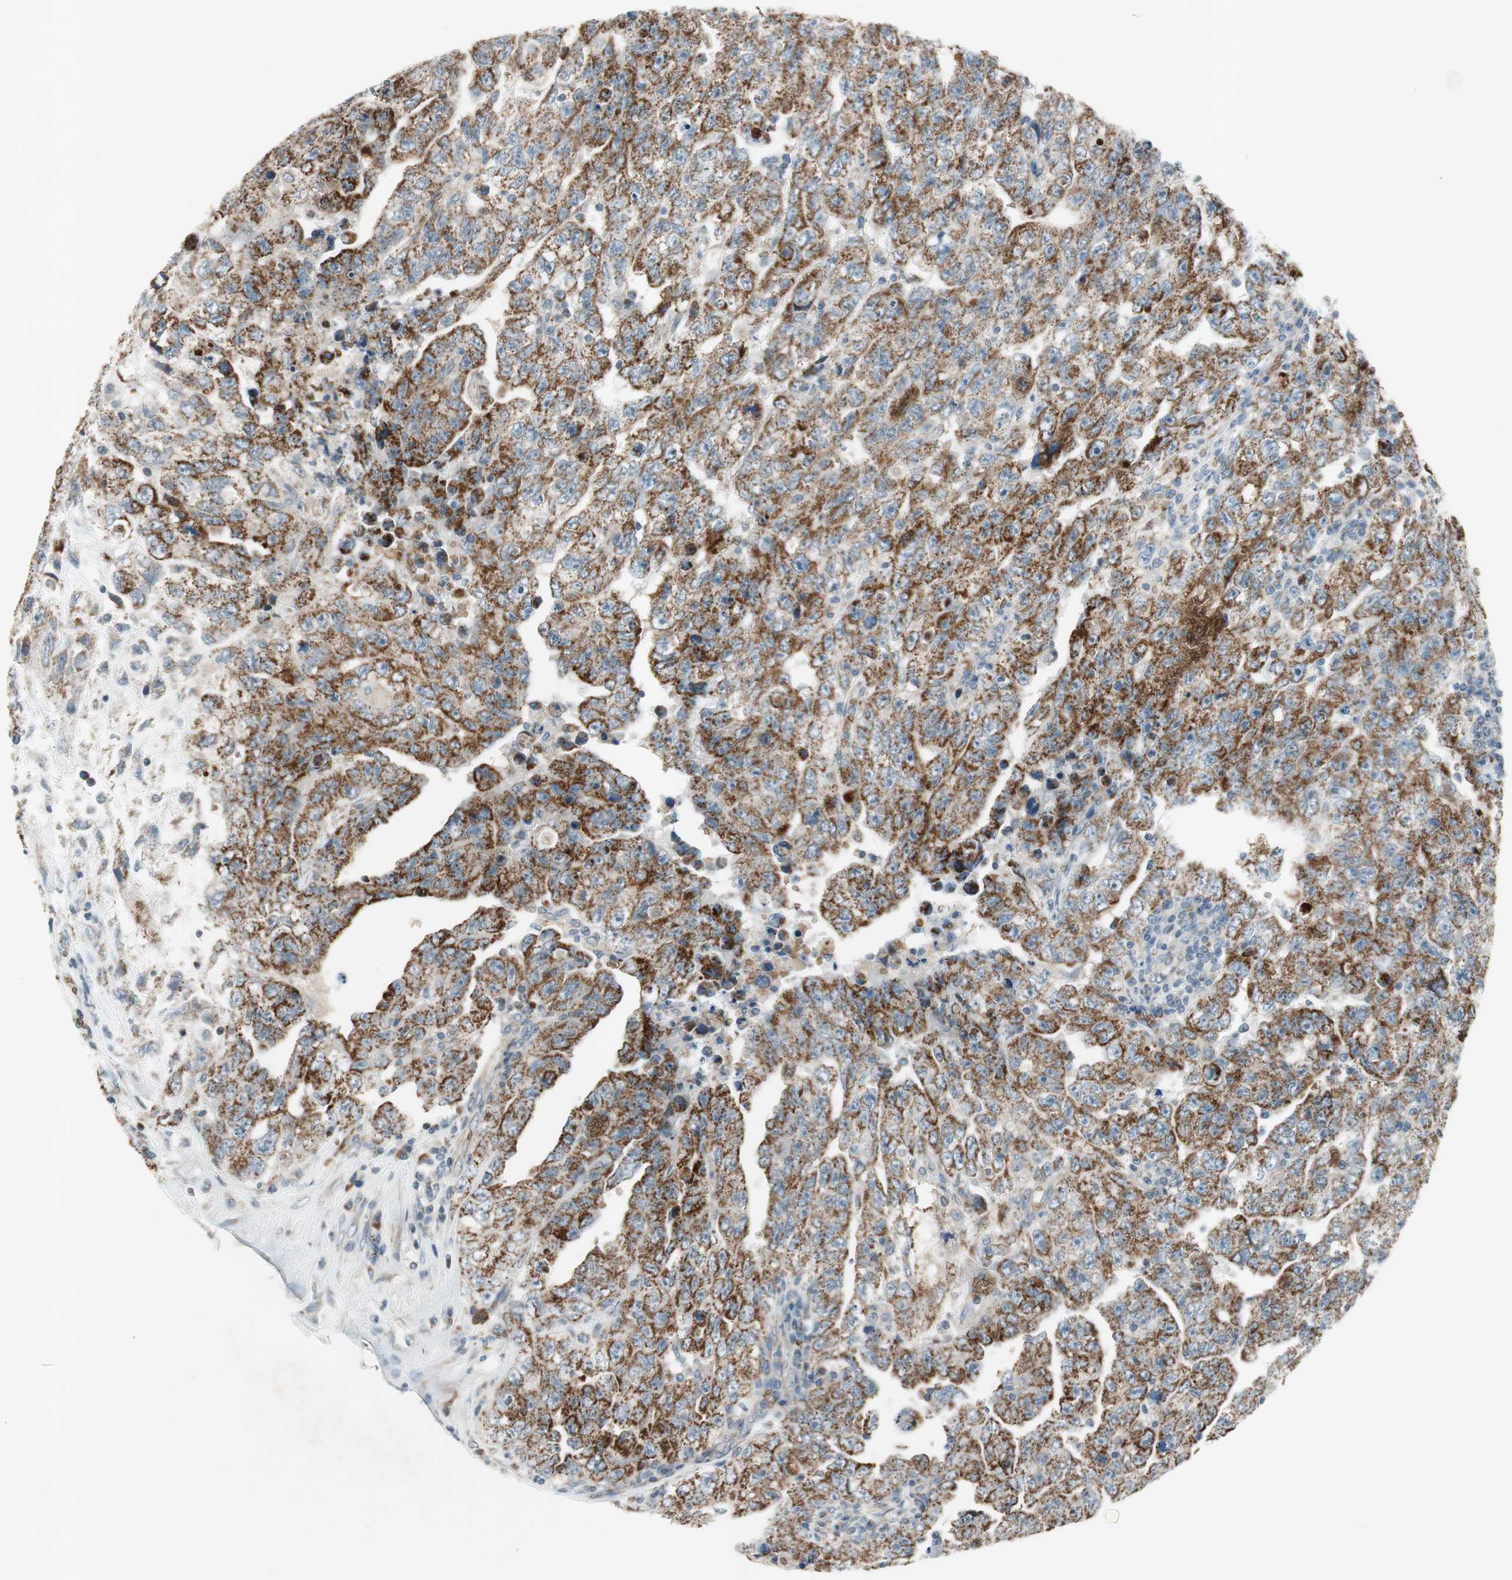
{"staining": {"intensity": "strong", "quantity": ">75%", "location": "cytoplasmic/membranous"}, "tissue": "testis cancer", "cell_type": "Tumor cells", "image_type": "cancer", "snomed": [{"axis": "morphology", "description": "Carcinoma, Embryonal, NOS"}, {"axis": "topography", "description": "Testis"}], "caption": "An image of testis embryonal carcinoma stained for a protein demonstrates strong cytoplasmic/membranous brown staining in tumor cells.", "gene": "GYPC", "patient": {"sex": "male", "age": 28}}